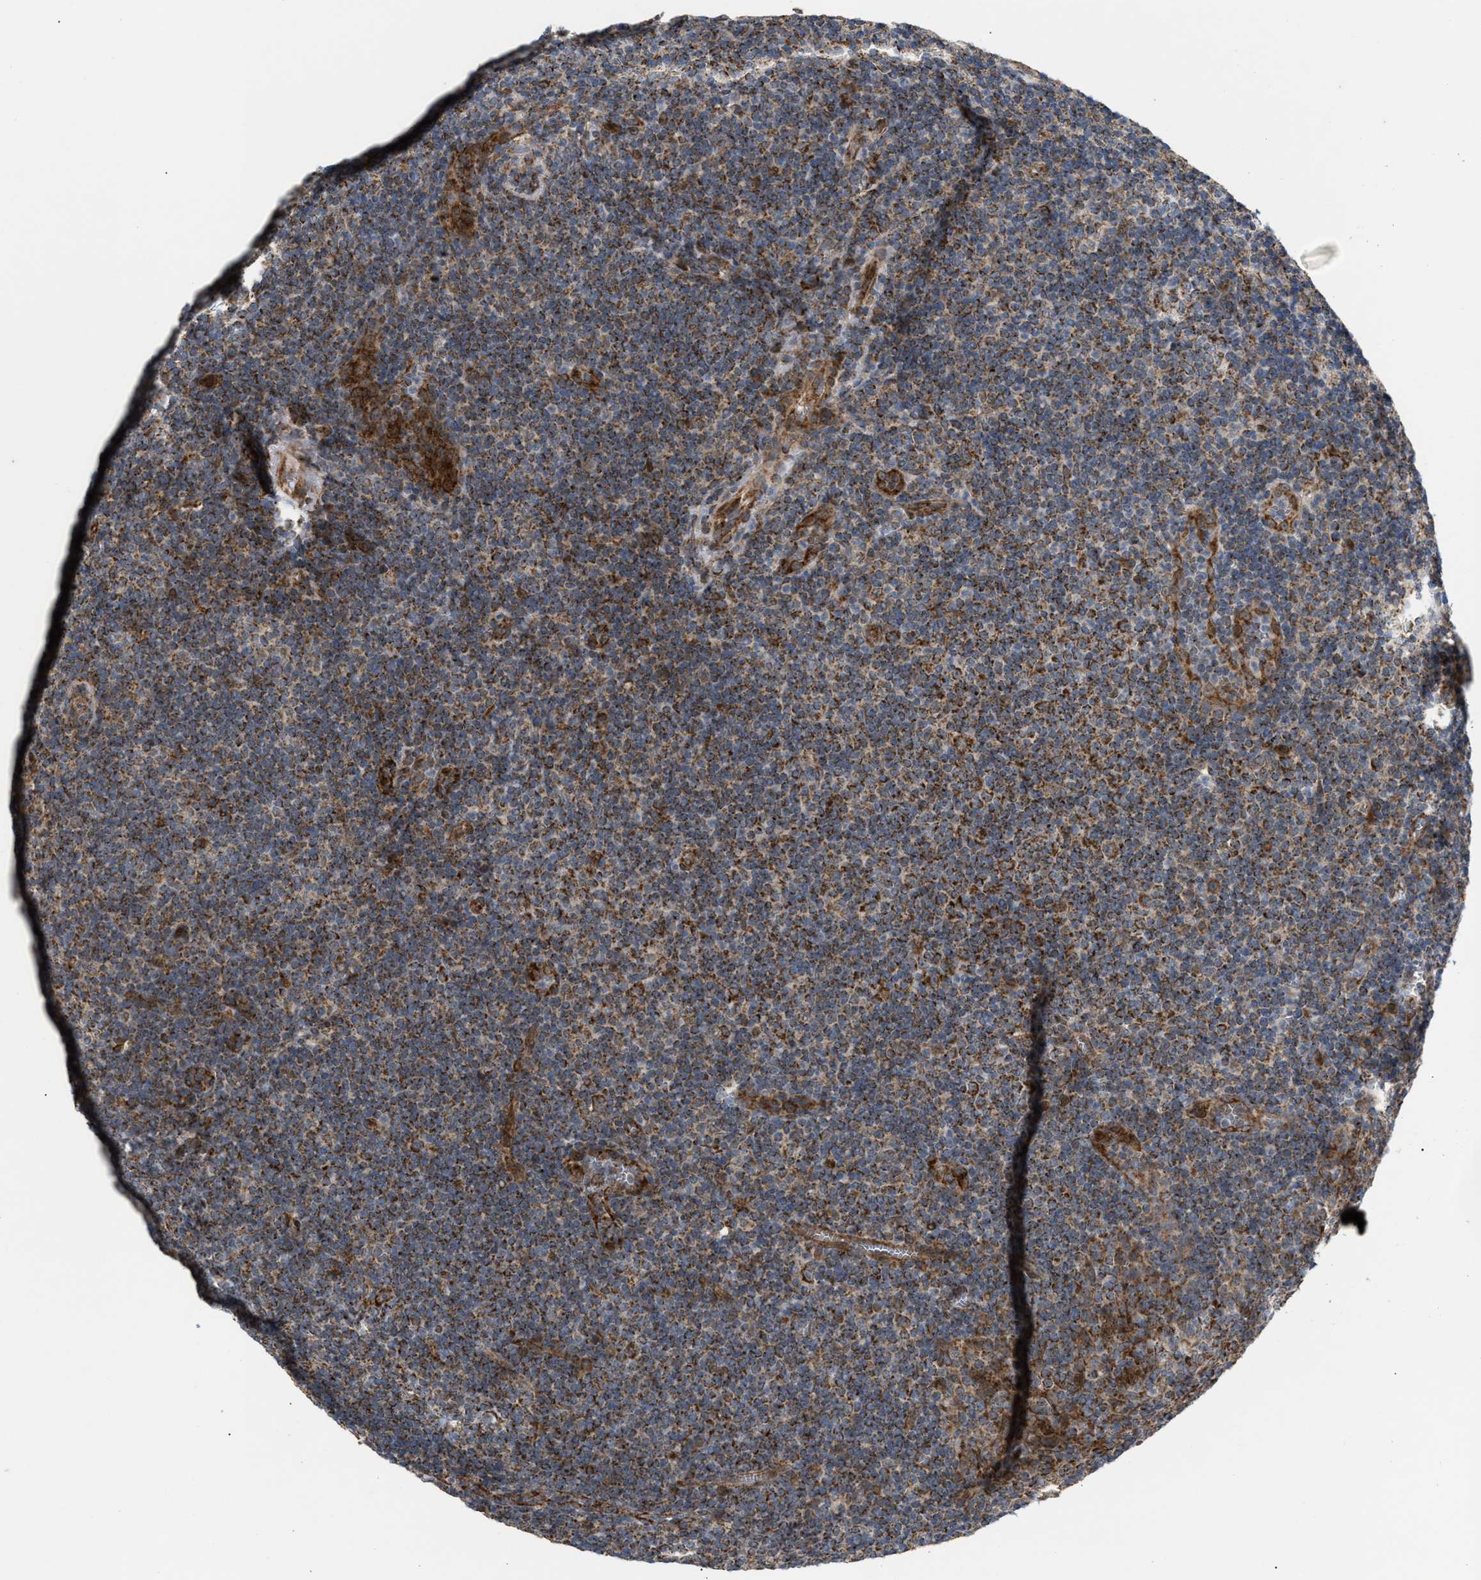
{"staining": {"intensity": "strong", "quantity": ">75%", "location": "cytoplasmic/membranous"}, "tissue": "tonsil", "cell_type": "Germinal center cells", "image_type": "normal", "snomed": [{"axis": "morphology", "description": "Normal tissue, NOS"}, {"axis": "topography", "description": "Tonsil"}], "caption": "Immunohistochemical staining of unremarkable human tonsil shows strong cytoplasmic/membranous protein staining in approximately >75% of germinal center cells. Nuclei are stained in blue.", "gene": "TACO1", "patient": {"sex": "male", "age": 37}}